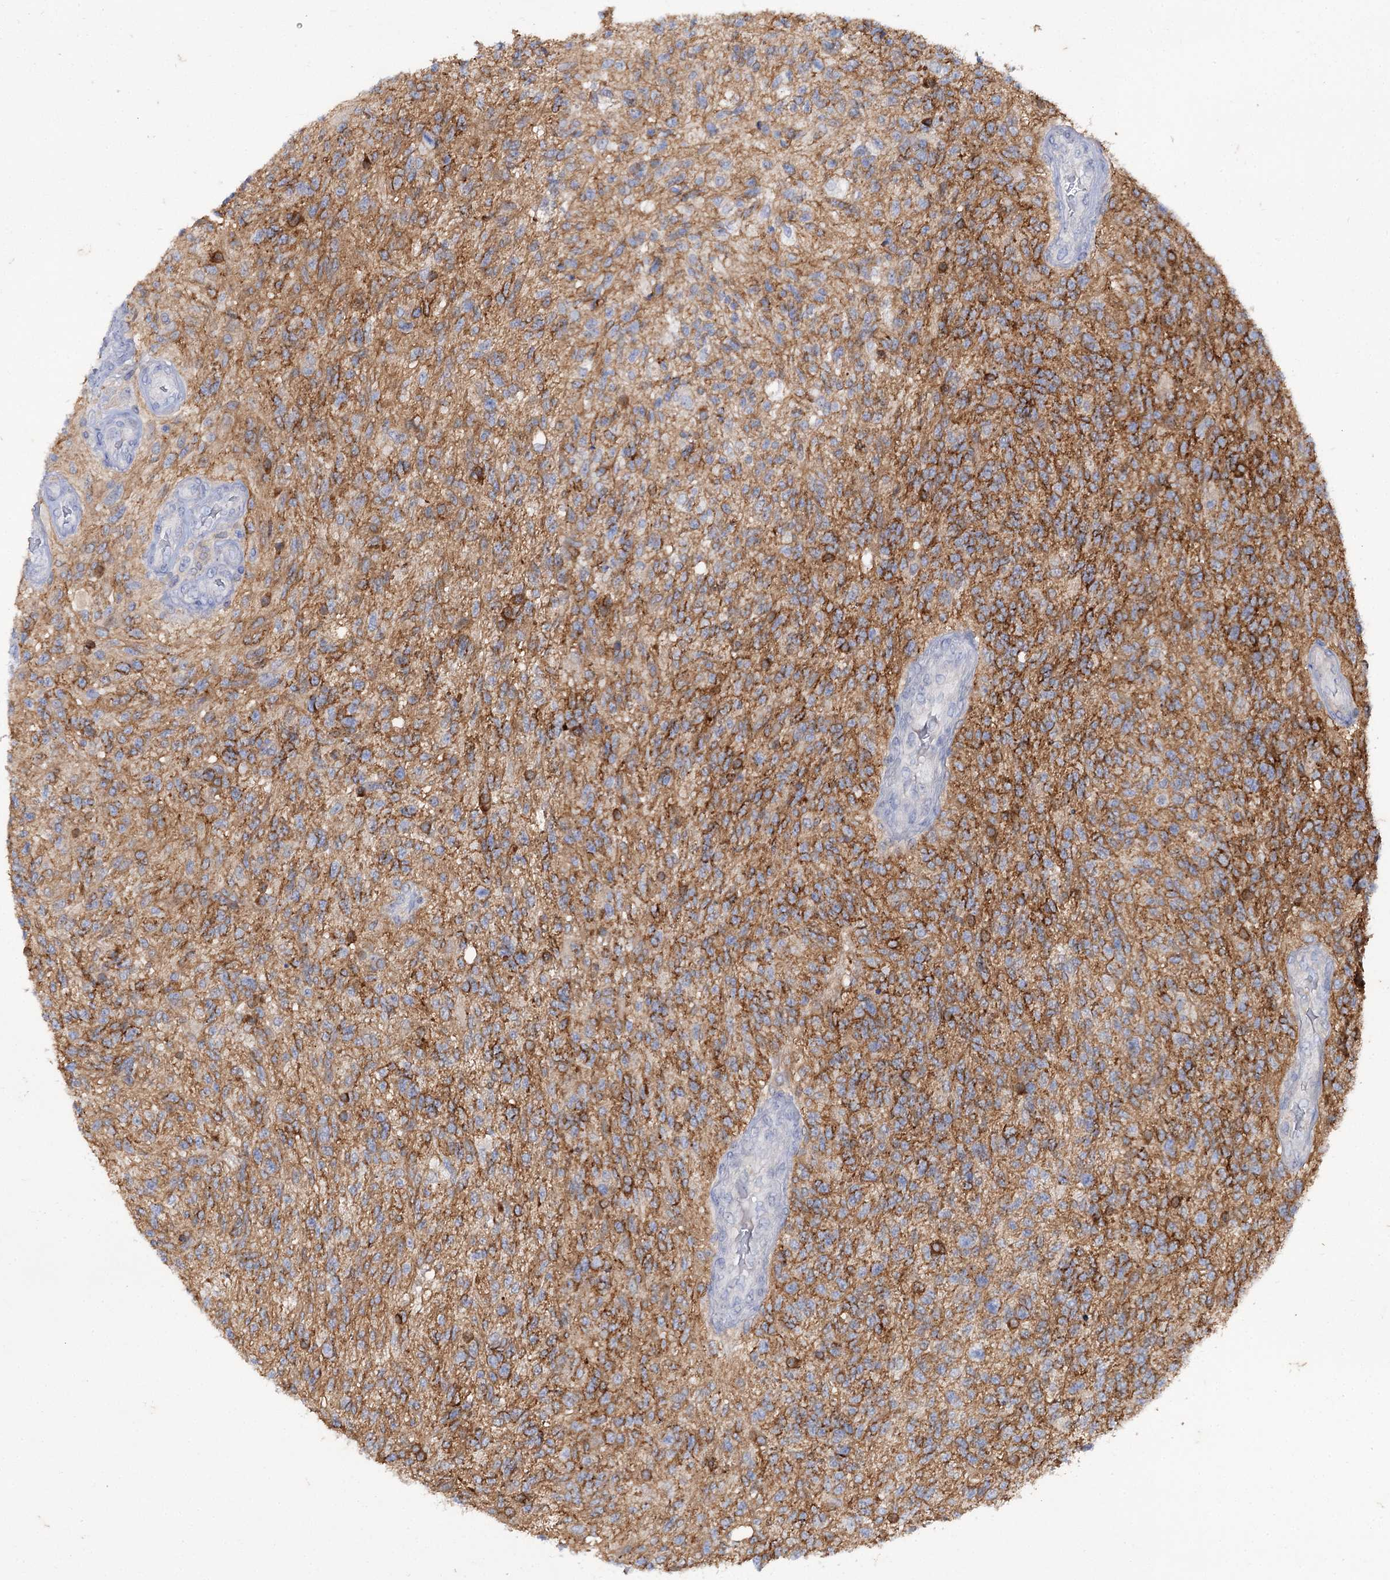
{"staining": {"intensity": "moderate", "quantity": "<25%", "location": "cytoplasmic/membranous"}, "tissue": "glioma", "cell_type": "Tumor cells", "image_type": "cancer", "snomed": [{"axis": "morphology", "description": "Glioma, malignant, High grade"}, {"axis": "topography", "description": "Brain"}], "caption": "Immunohistochemical staining of malignant high-grade glioma demonstrates low levels of moderate cytoplasmic/membranous expression in about <25% of tumor cells. (DAB IHC, brown staining for protein, blue staining for nuclei).", "gene": "MID1IP1", "patient": {"sex": "male", "age": 56}}